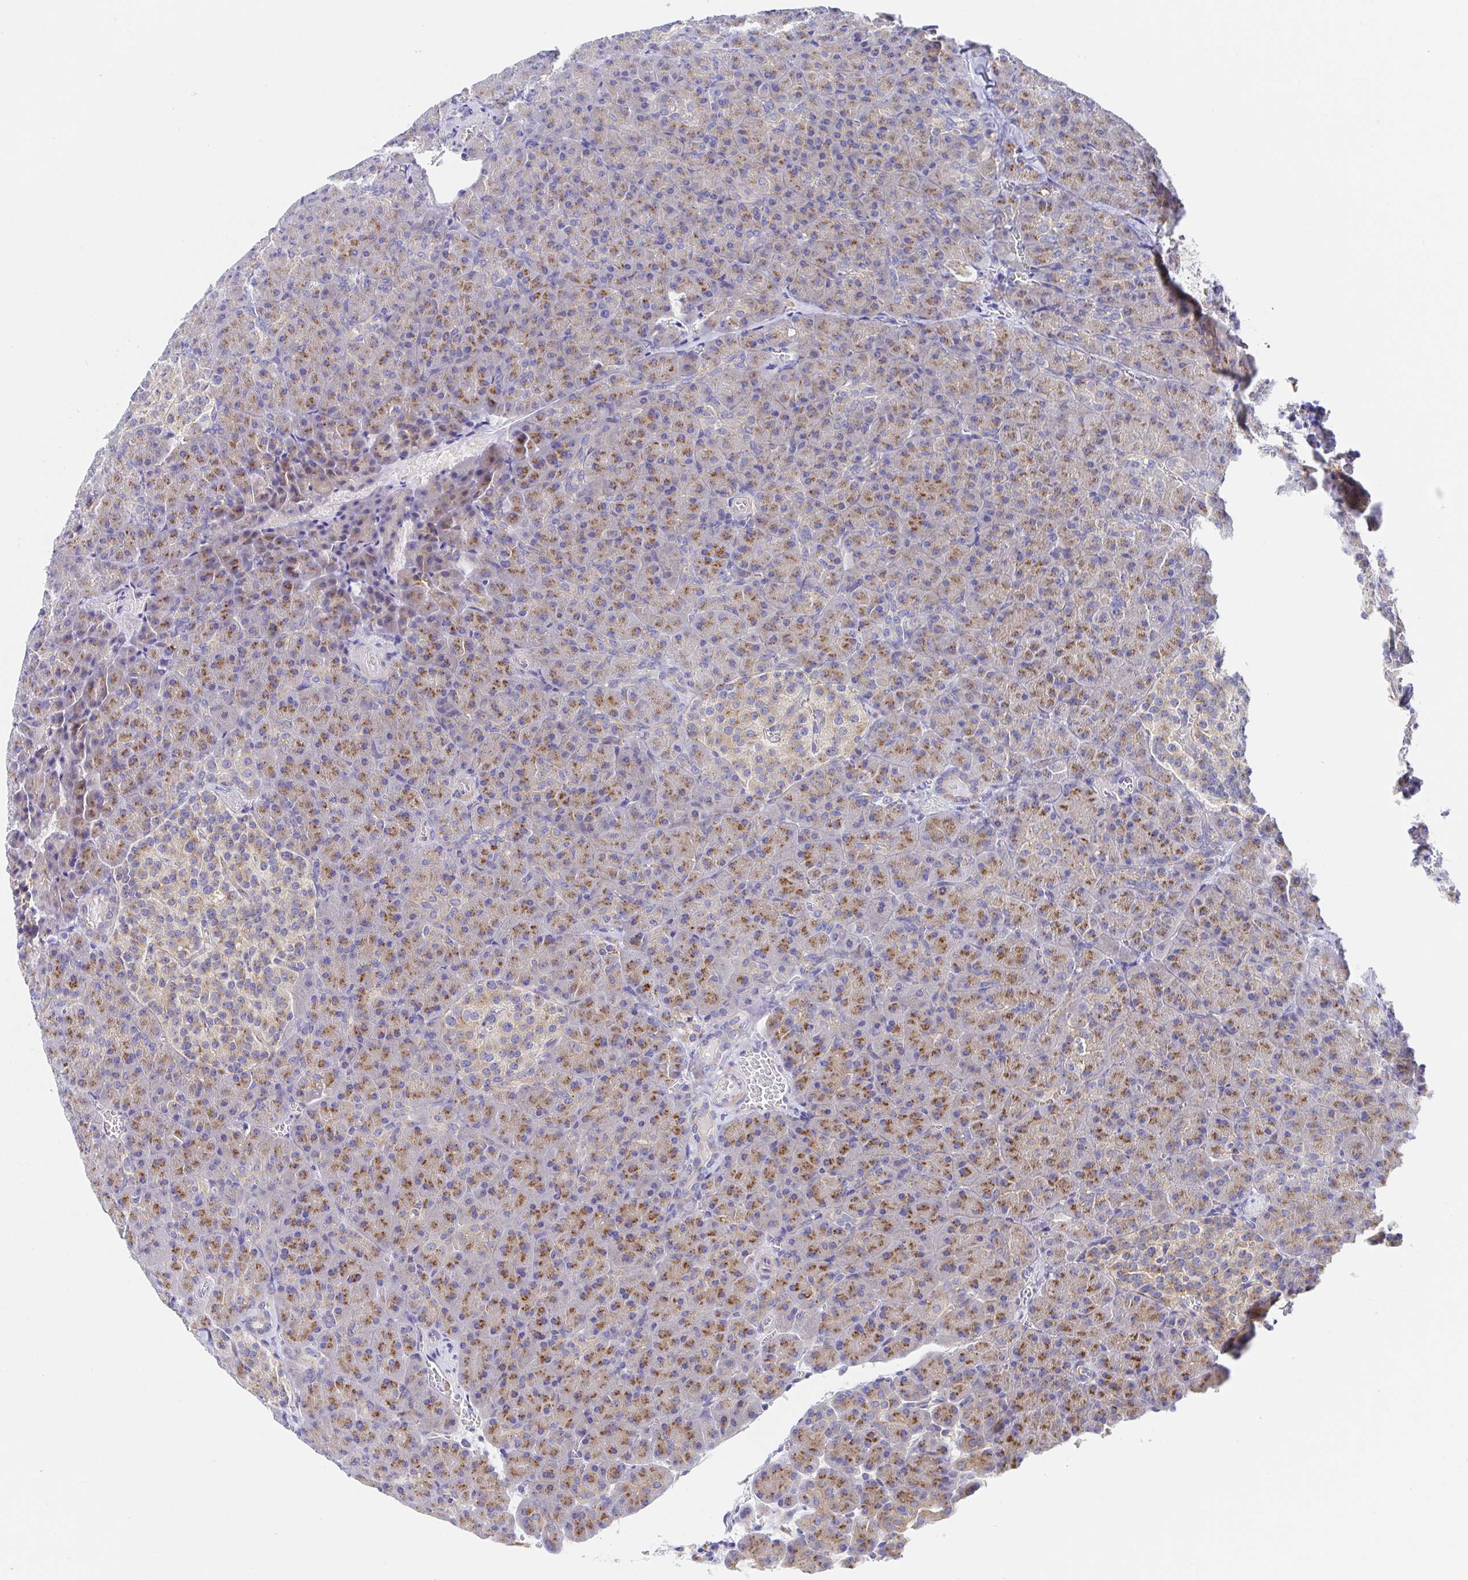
{"staining": {"intensity": "moderate", "quantity": ">75%", "location": "cytoplasmic/membranous"}, "tissue": "pancreas", "cell_type": "Exocrine glandular cells", "image_type": "normal", "snomed": [{"axis": "morphology", "description": "Normal tissue, NOS"}, {"axis": "topography", "description": "Pancreas"}], "caption": "Protein staining of unremarkable pancreas demonstrates moderate cytoplasmic/membranous positivity in about >75% of exocrine glandular cells. The protein of interest is stained brown, and the nuclei are stained in blue (DAB (3,3'-diaminobenzidine) IHC with brightfield microscopy, high magnification).", "gene": "GOLGA1", "patient": {"sex": "female", "age": 74}}